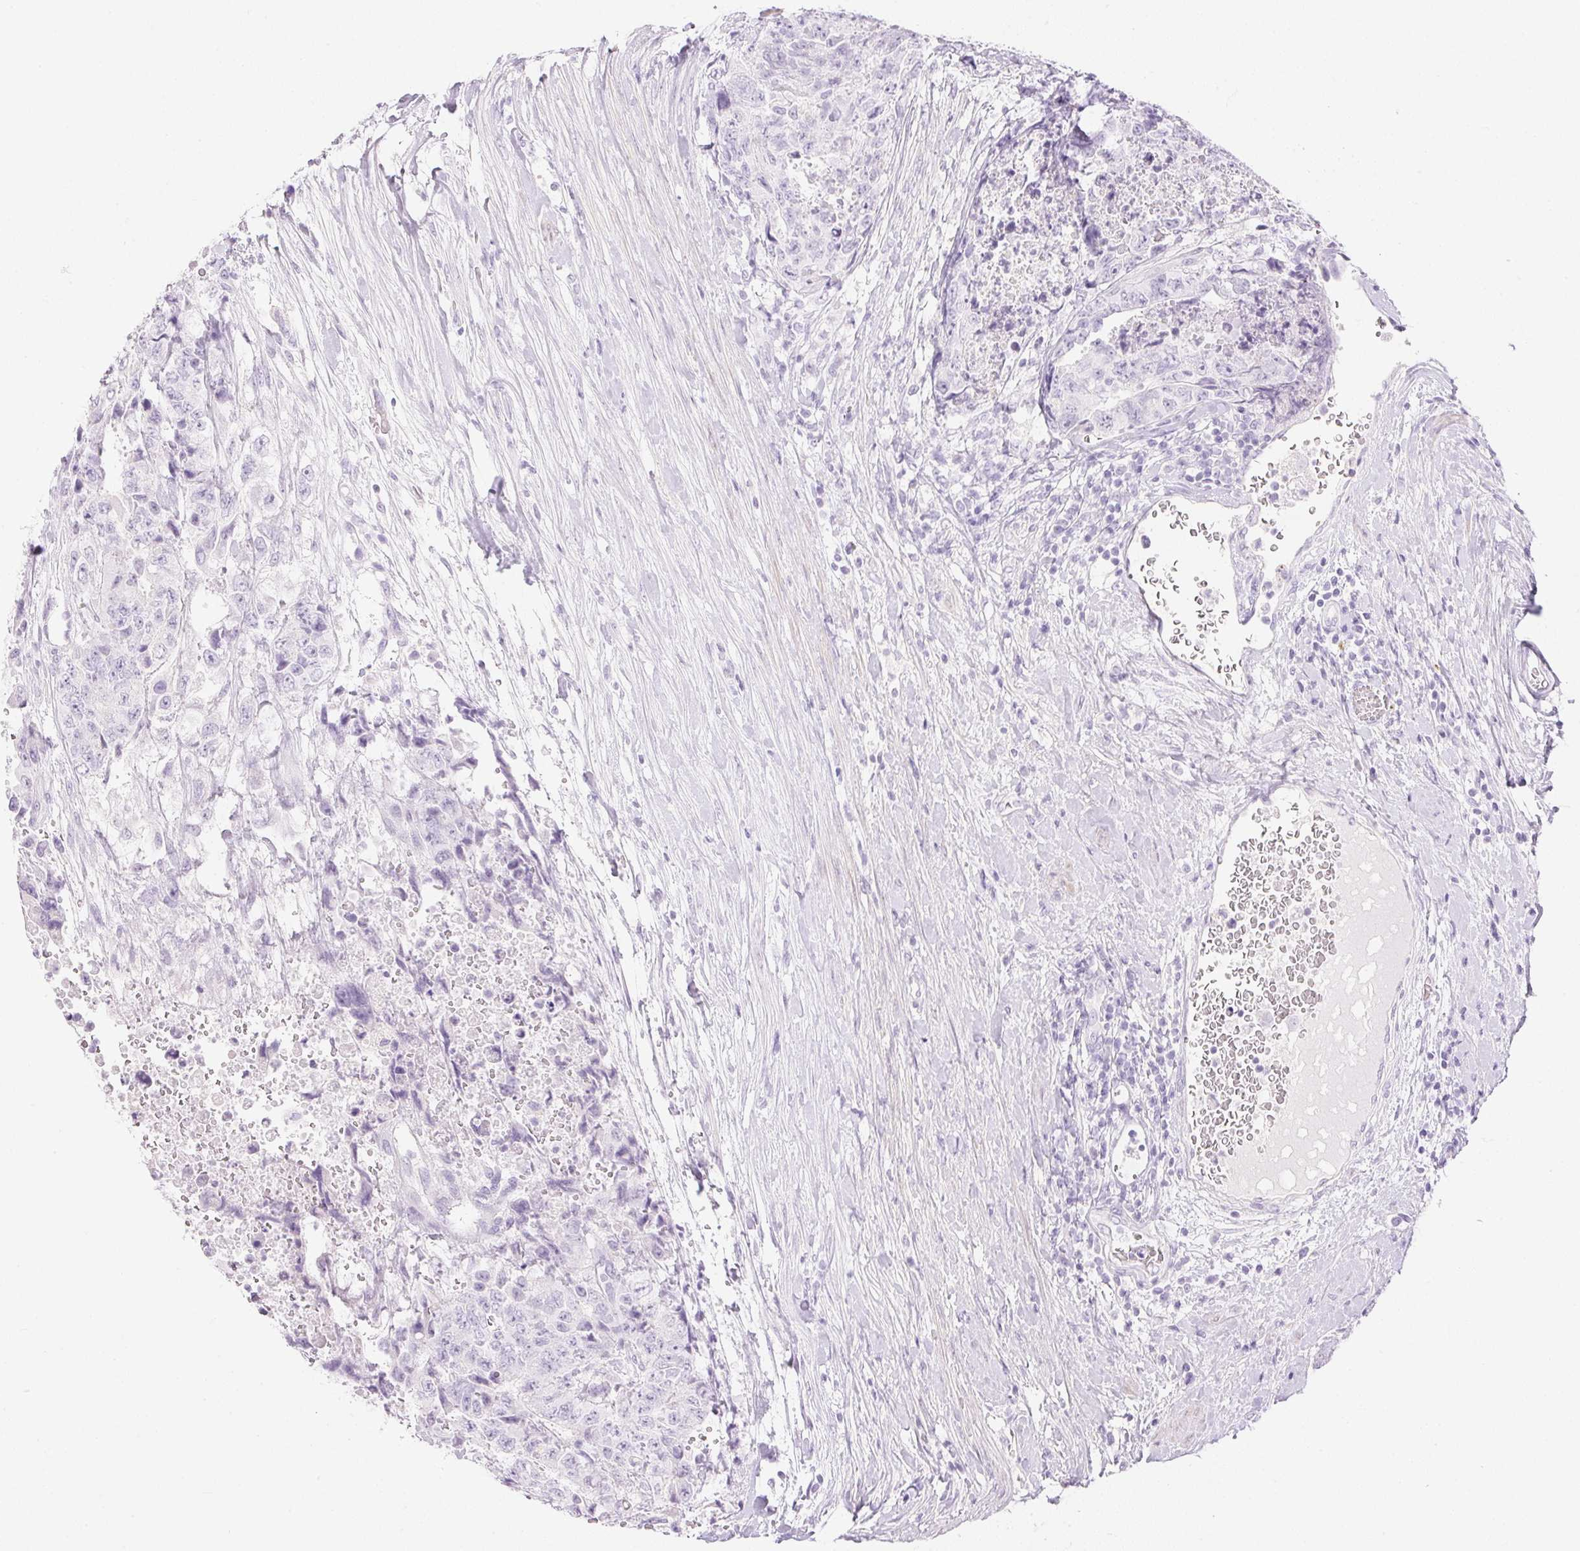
{"staining": {"intensity": "negative", "quantity": "none", "location": "none"}, "tissue": "testis cancer", "cell_type": "Tumor cells", "image_type": "cancer", "snomed": [{"axis": "morphology", "description": "Carcinoma, Embryonal, NOS"}, {"axis": "topography", "description": "Testis"}], "caption": "Testis embryonal carcinoma stained for a protein using immunohistochemistry demonstrates no positivity tumor cells.", "gene": "CTRL", "patient": {"sex": "male", "age": 24}}